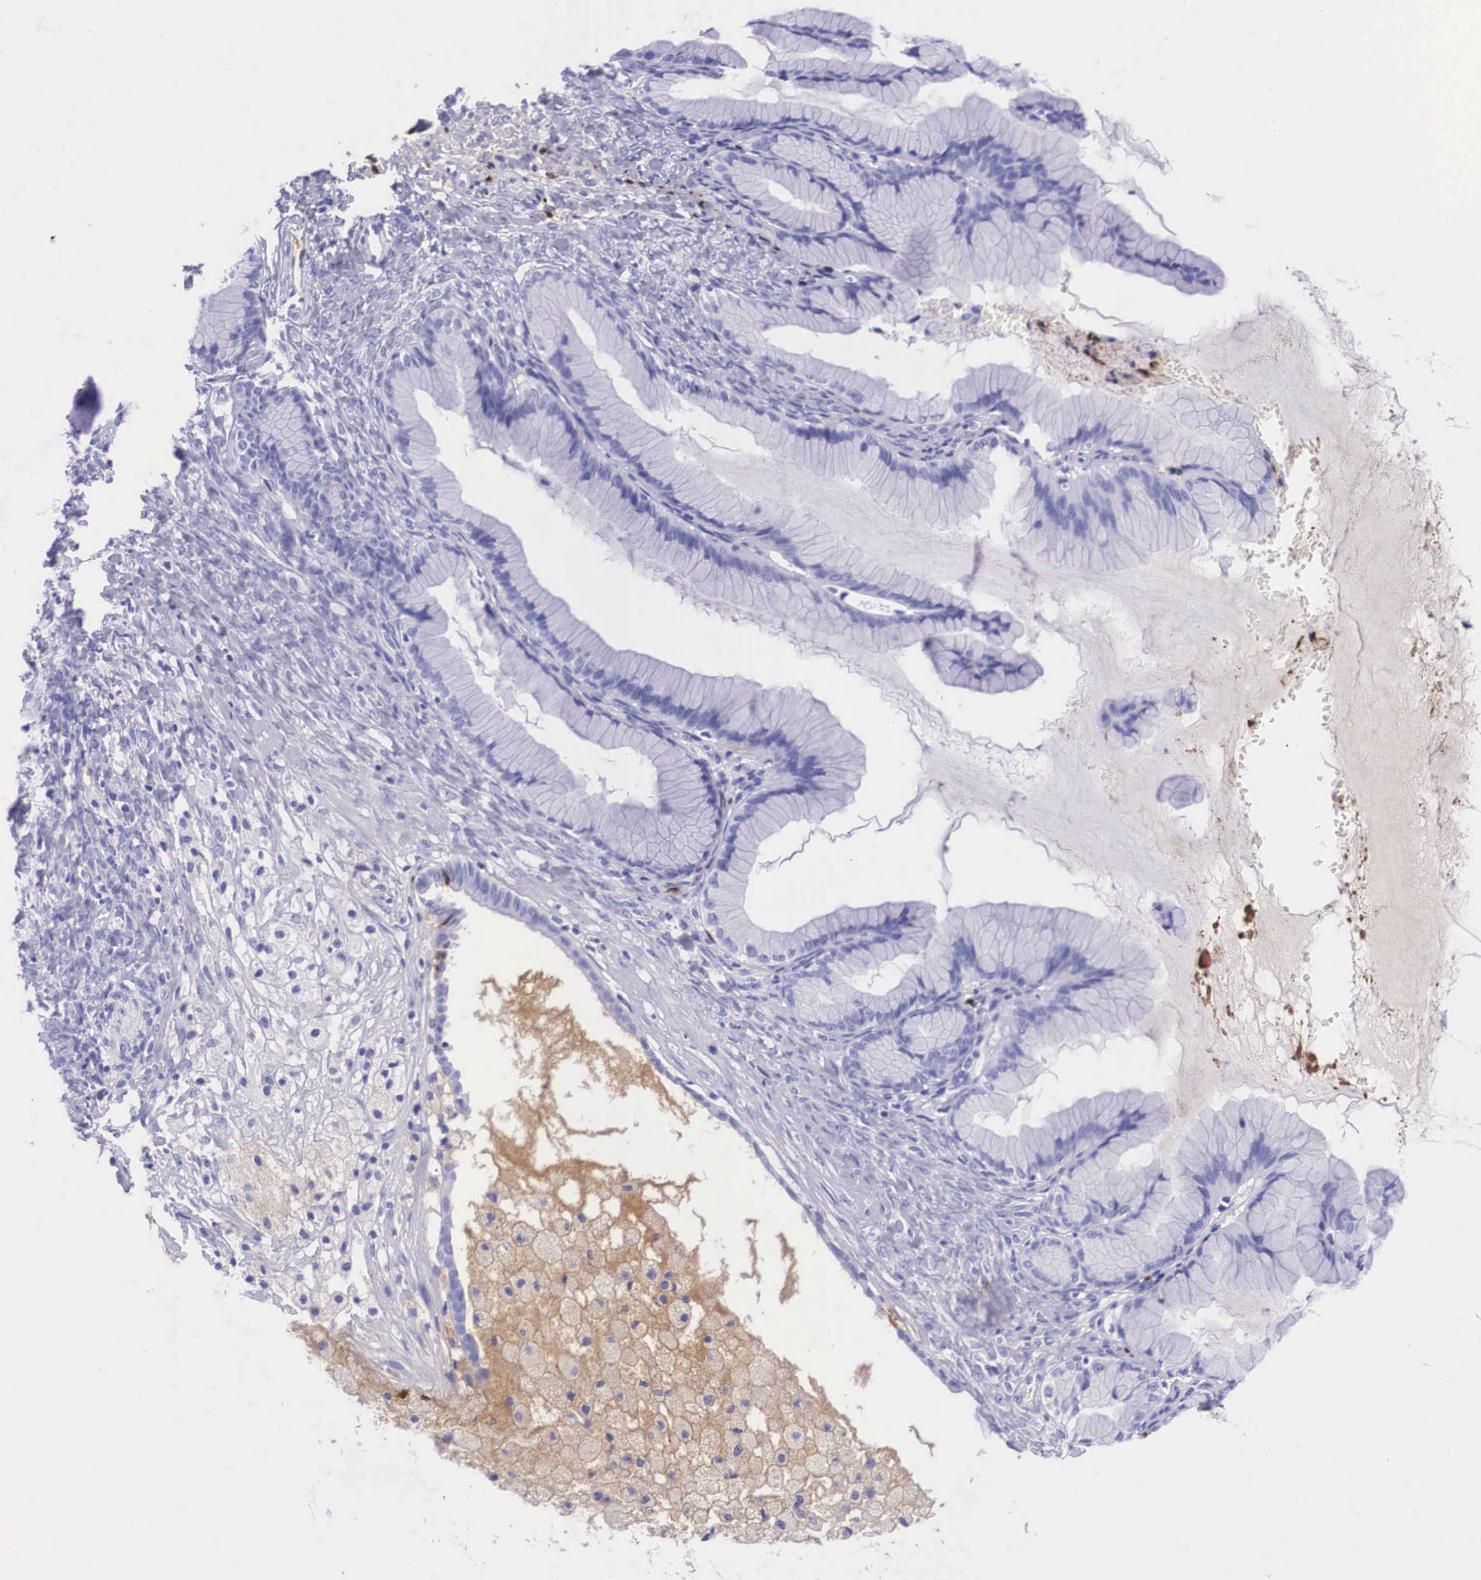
{"staining": {"intensity": "negative", "quantity": "none", "location": "none"}, "tissue": "ovarian cancer", "cell_type": "Tumor cells", "image_type": "cancer", "snomed": [{"axis": "morphology", "description": "Cystadenocarcinoma, mucinous, NOS"}, {"axis": "topography", "description": "Ovary"}], "caption": "Image shows no significant protein positivity in tumor cells of mucinous cystadenocarcinoma (ovarian). (DAB immunohistochemistry (IHC) visualized using brightfield microscopy, high magnification).", "gene": "PLG", "patient": {"sex": "female", "age": 41}}